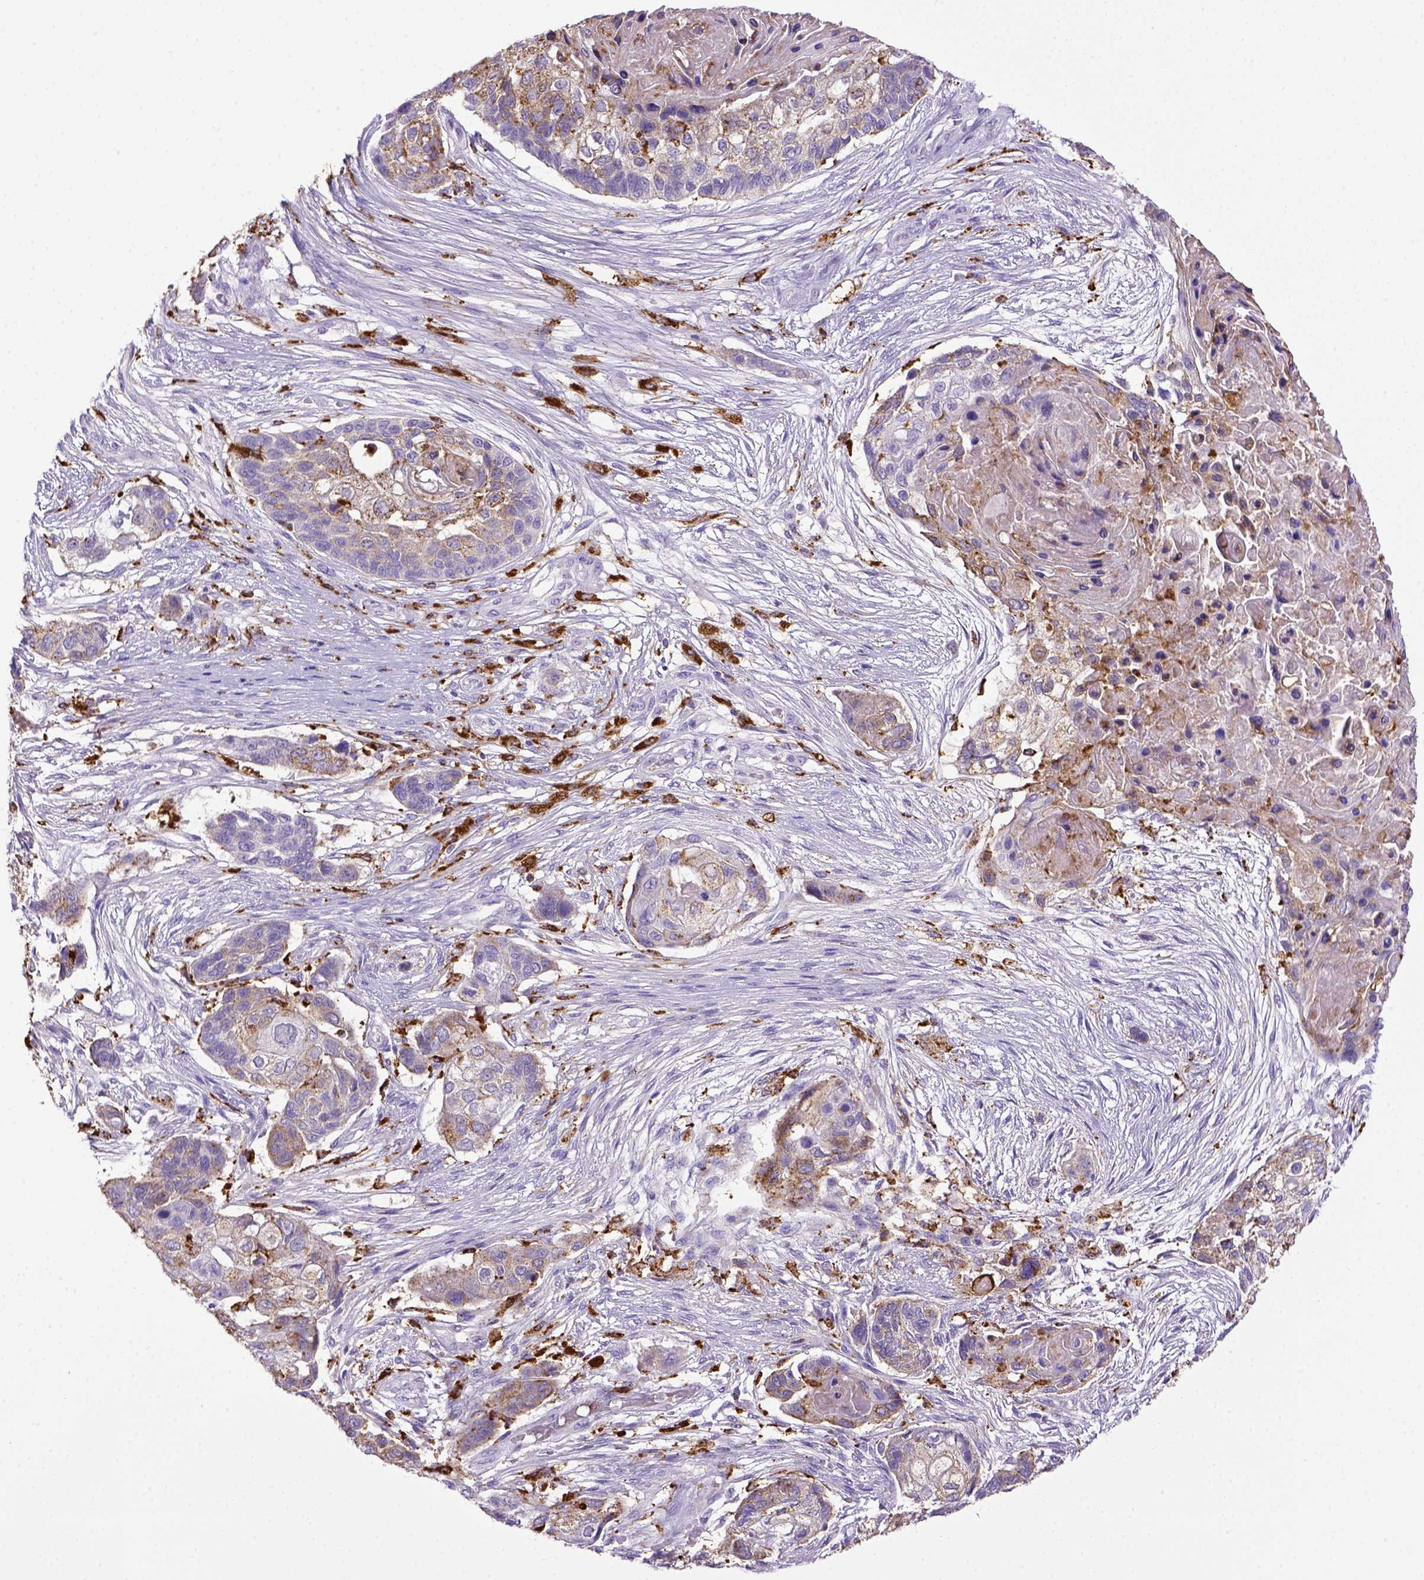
{"staining": {"intensity": "negative", "quantity": "none", "location": "none"}, "tissue": "lung cancer", "cell_type": "Tumor cells", "image_type": "cancer", "snomed": [{"axis": "morphology", "description": "Squamous cell carcinoma, NOS"}, {"axis": "topography", "description": "Lung"}], "caption": "Lung squamous cell carcinoma was stained to show a protein in brown. There is no significant staining in tumor cells. Nuclei are stained in blue.", "gene": "CD68", "patient": {"sex": "male", "age": 69}}